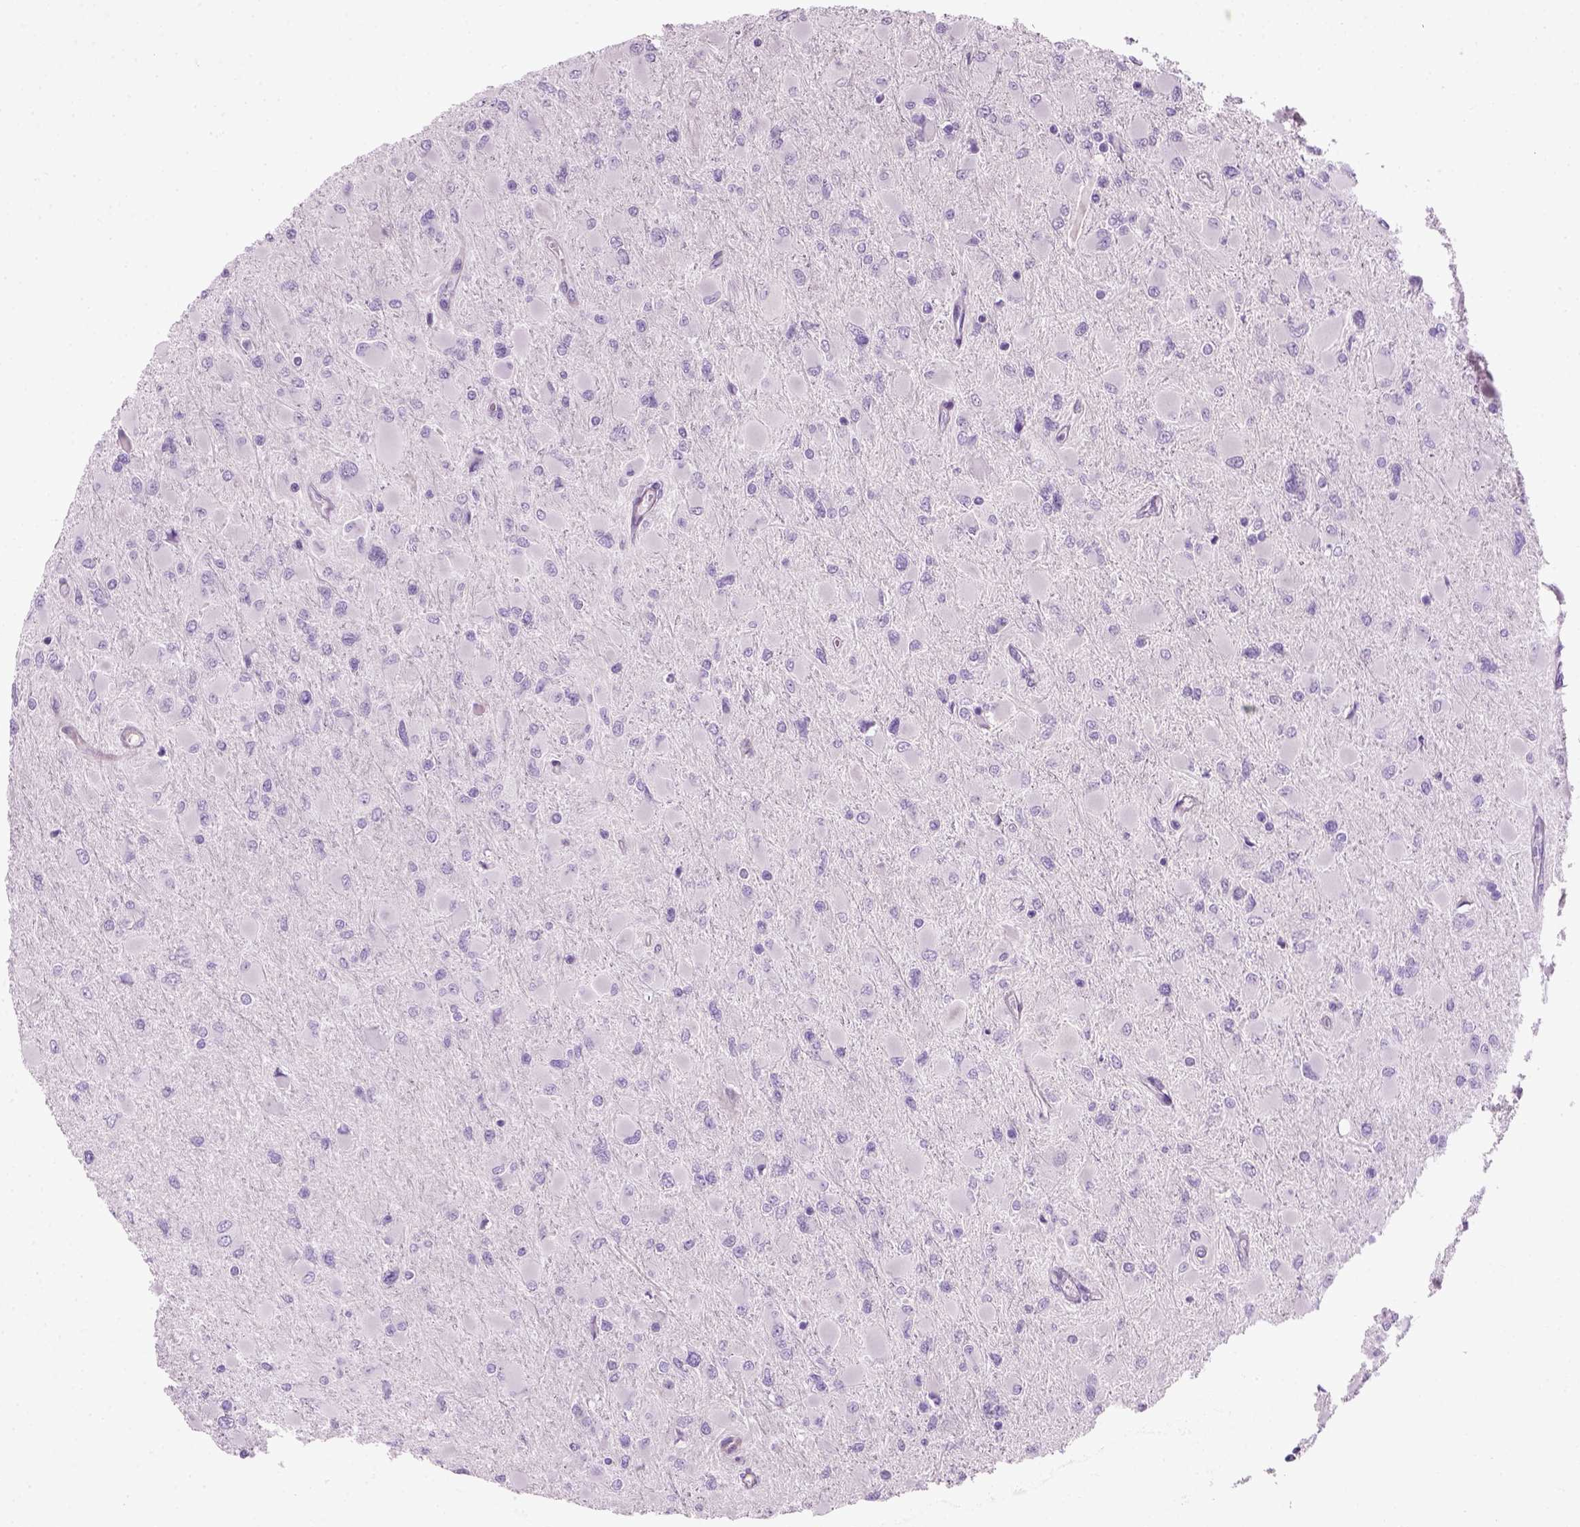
{"staining": {"intensity": "negative", "quantity": "none", "location": "none"}, "tissue": "glioma", "cell_type": "Tumor cells", "image_type": "cancer", "snomed": [{"axis": "morphology", "description": "Glioma, malignant, High grade"}, {"axis": "topography", "description": "Cerebral cortex"}], "caption": "The photomicrograph reveals no significant positivity in tumor cells of malignant high-grade glioma.", "gene": "FAM161A", "patient": {"sex": "female", "age": 36}}